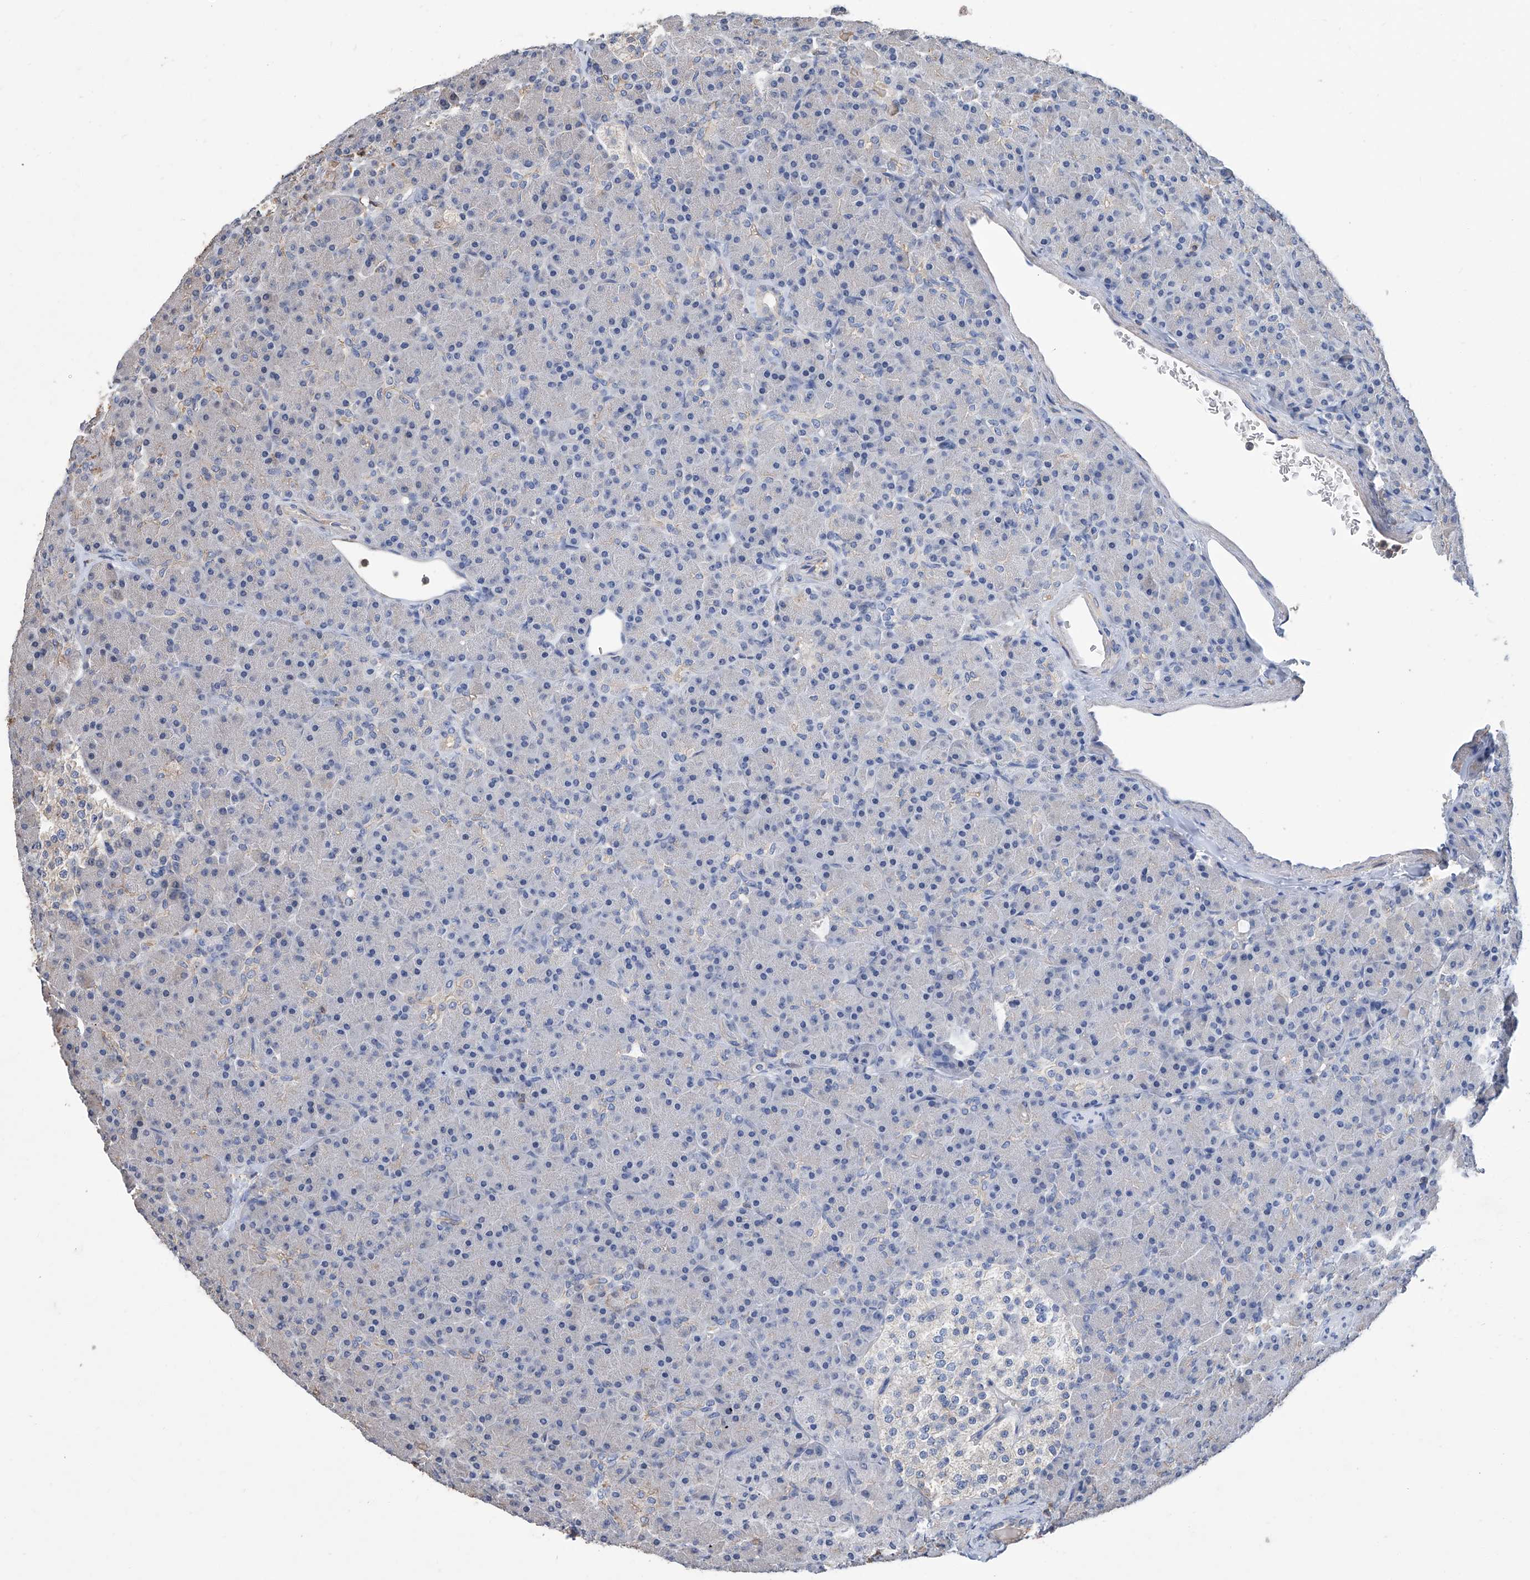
{"staining": {"intensity": "negative", "quantity": "none", "location": "none"}, "tissue": "pancreas", "cell_type": "Exocrine glandular cells", "image_type": "normal", "snomed": [{"axis": "morphology", "description": "Normal tissue, NOS"}, {"axis": "topography", "description": "Pancreas"}], "caption": "Protein analysis of normal pancreas displays no significant staining in exocrine glandular cells. (Brightfield microscopy of DAB (3,3'-diaminobenzidine) immunohistochemistry at high magnification).", "gene": "GPT", "patient": {"sex": "female", "age": 43}}